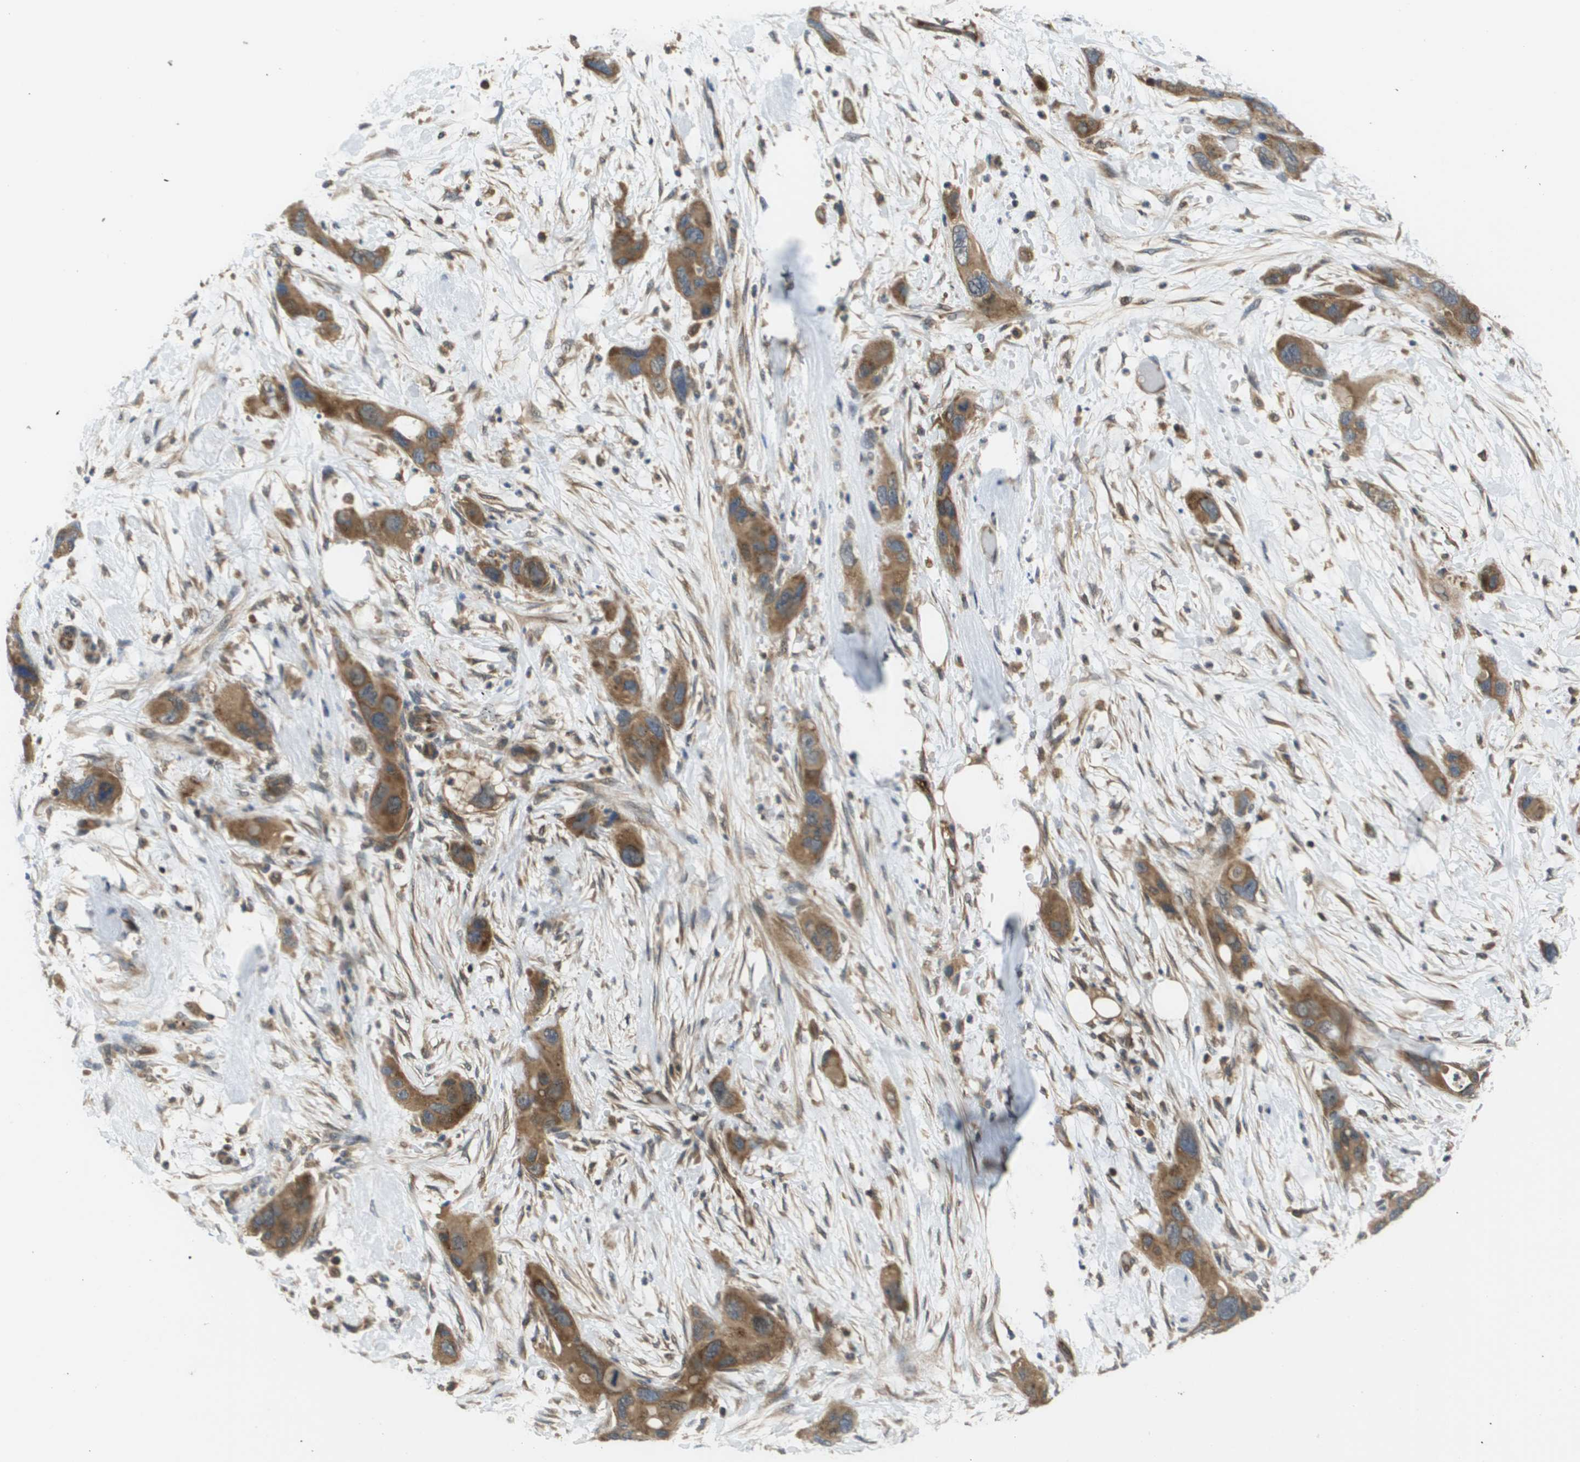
{"staining": {"intensity": "moderate", "quantity": ">75%", "location": "cytoplasmic/membranous"}, "tissue": "pancreatic cancer", "cell_type": "Tumor cells", "image_type": "cancer", "snomed": [{"axis": "morphology", "description": "Adenocarcinoma, NOS"}, {"axis": "topography", "description": "Pancreas"}], "caption": "Human adenocarcinoma (pancreatic) stained with a brown dye reveals moderate cytoplasmic/membranous positive positivity in approximately >75% of tumor cells.", "gene": "RBM38", "patient": {"sex": "female", "age": 71}}